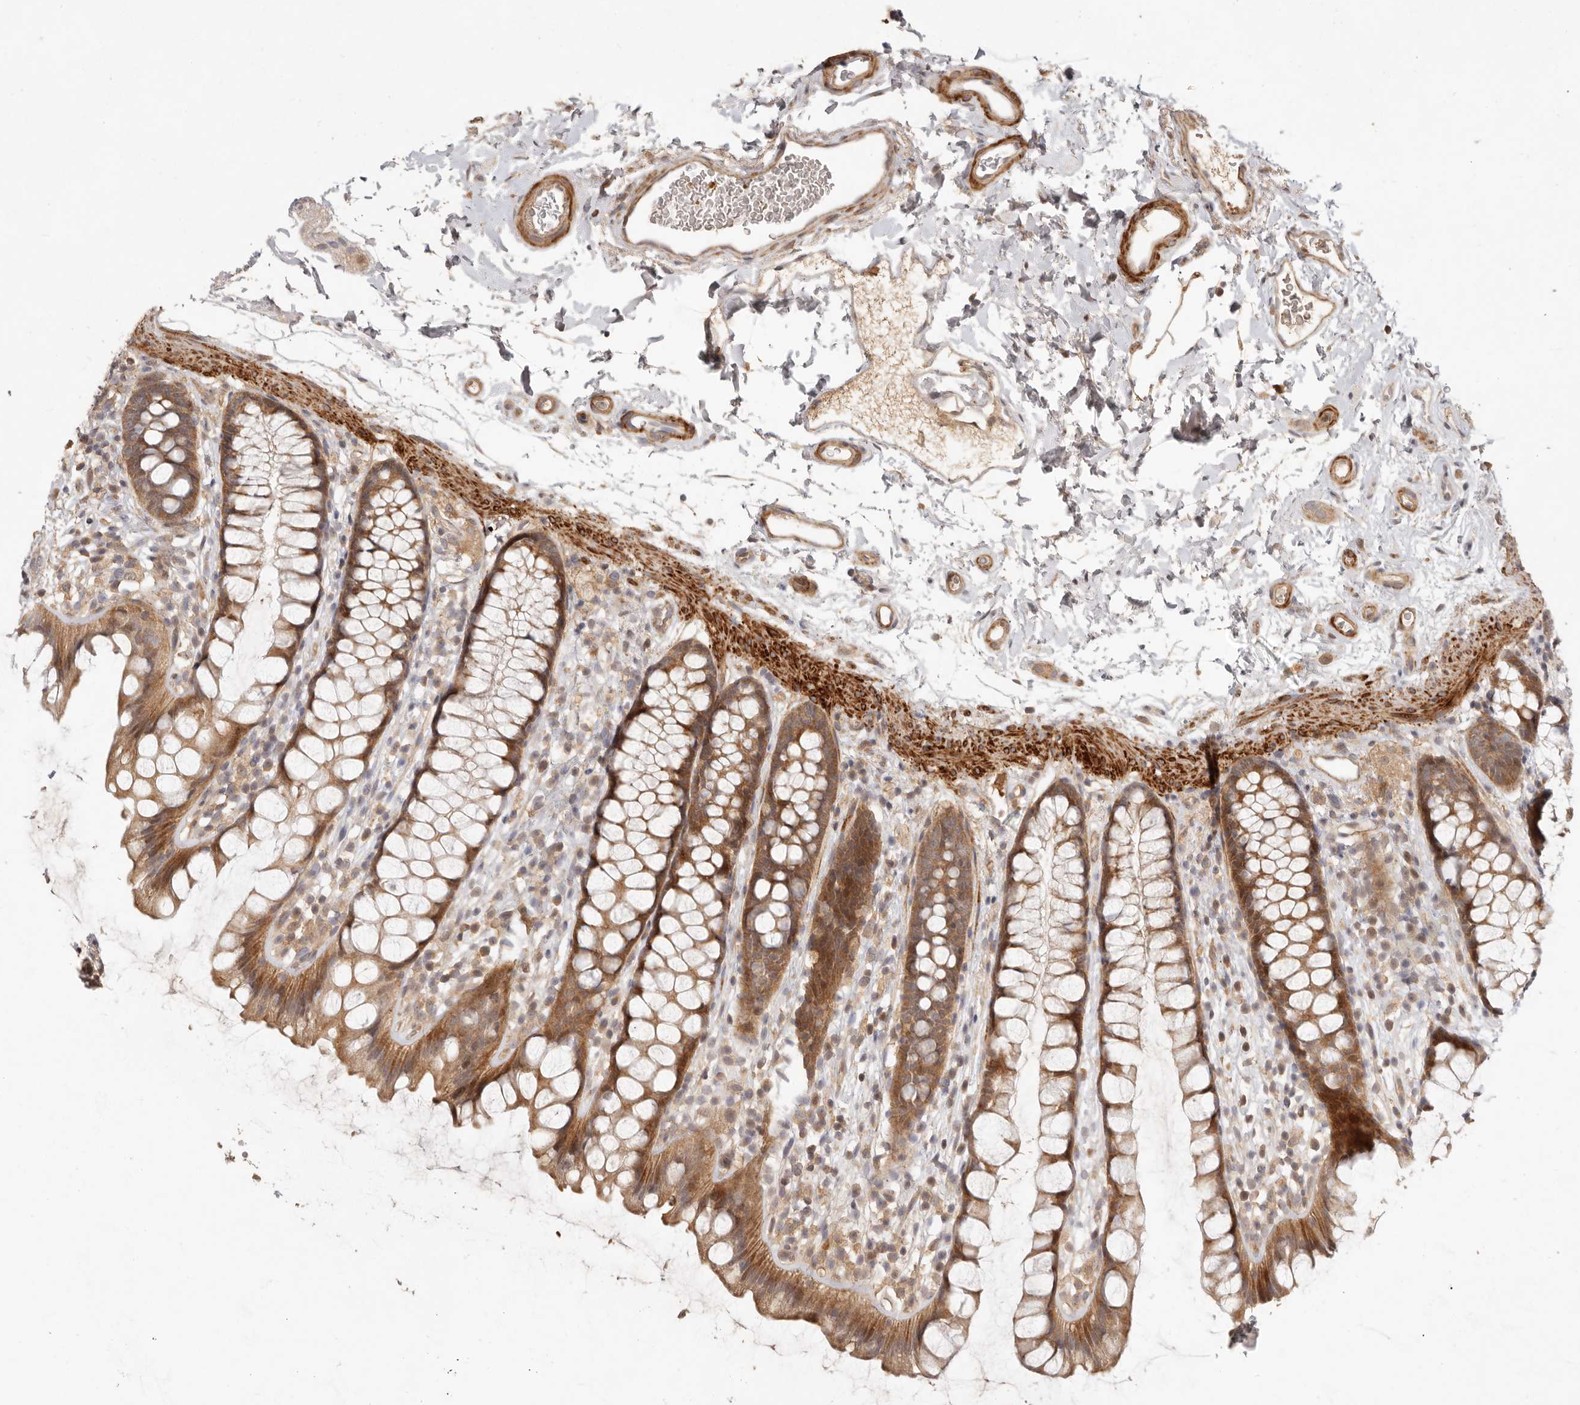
{"staining": {"intensity": "moderate", "quantity": ">75%", "location": "cytoplasmic/membranous"}, "tissue": "rectum", "cell_type": "Glandular cells", "image_type": "normal", "snomed": [{"axis": "morphology", "description": "Normal tissue, NOS"}, {"axis": "topography", "description": "Rectum"}], "caption": "A high-resolution photomicrograph shows IHC staining of benign rectum, which reveals moderate cytoplasmic/membranous staining in approximately >75% of glandular cells.", "gene": "VIPR1", "patient": {"sex": "female", "age": 65}}